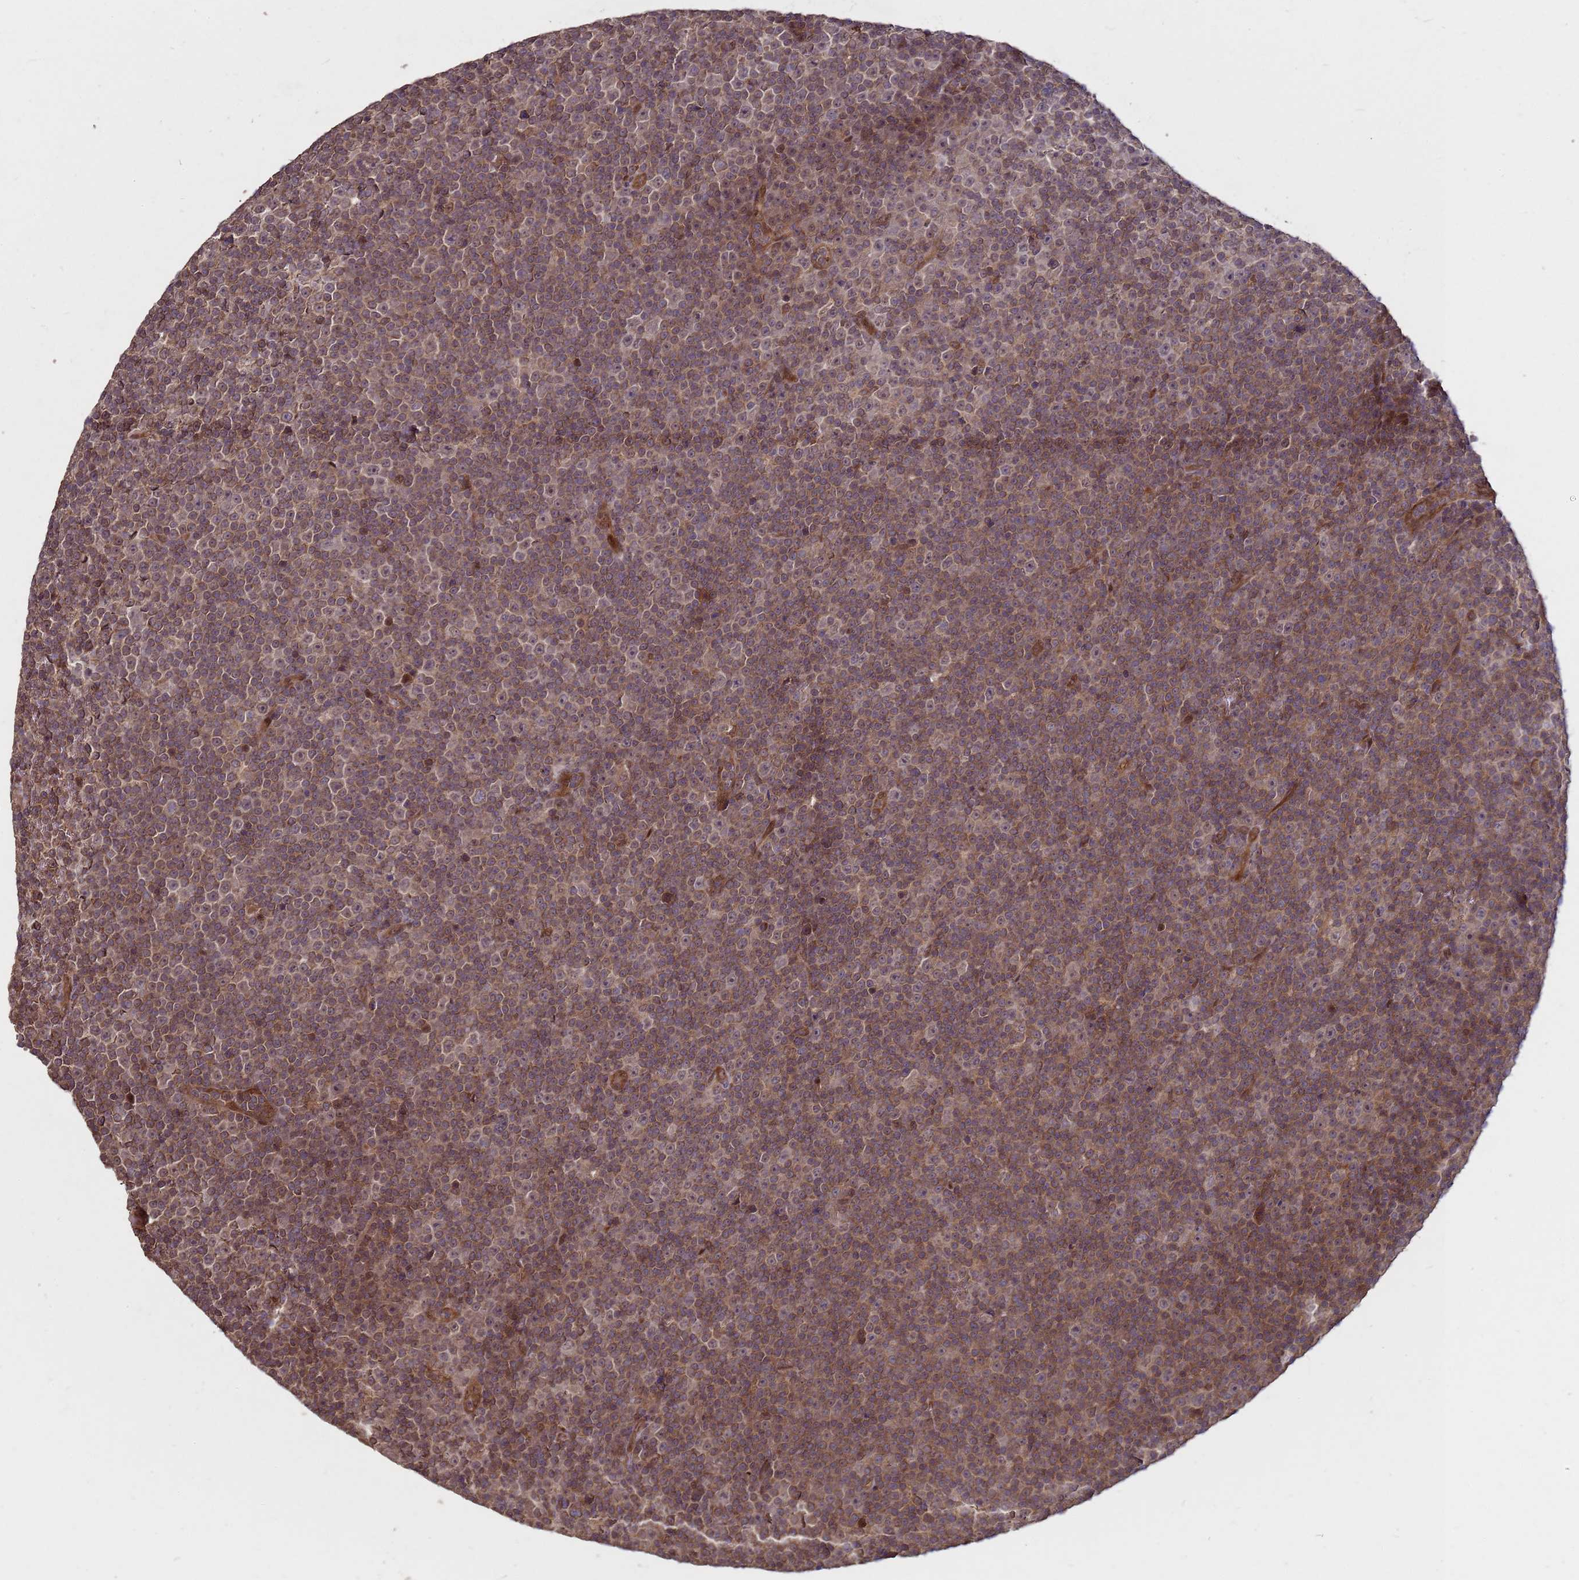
{"staining": {"intensity": "weak", "quantity": ">75%", "location": "cytoplasmic/membranous"}, "tissue": "lymphoma", "cell_type": "Tumor cells", "image_type": "cancer", "snomed": [{"axis": "morphology", "description": "Malignant lymphoma, non-Hodgkin's type, Low grade"}, {"axis": "topography", "description": "Lymph node"}], "caption": "Lymphoma stained with a protein marker shows weak staining in tumor cells.", "gene": "CRBN", "patient": {"sex": "female", "age": 67}}